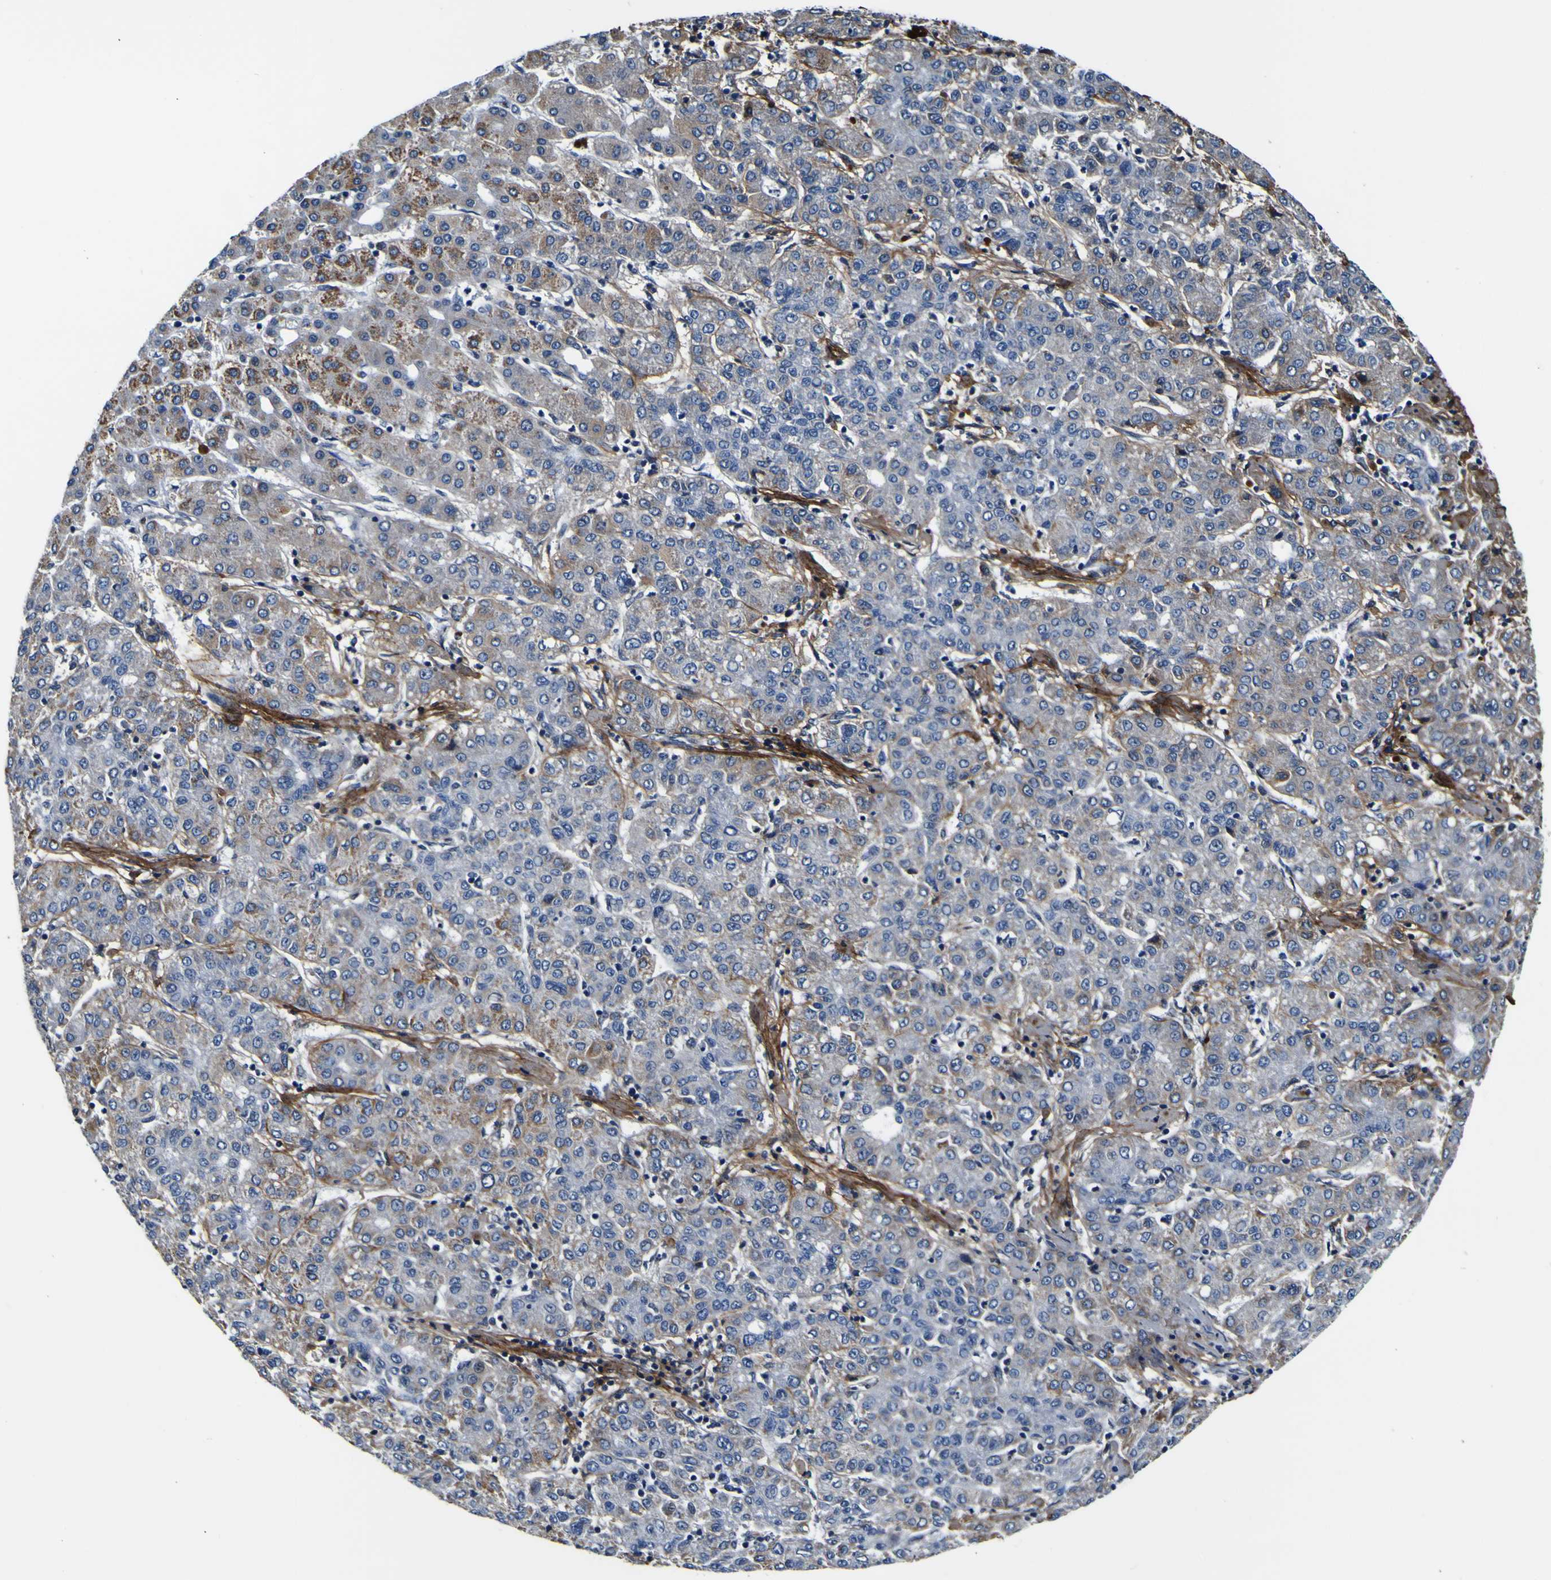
{"staining": {"intensity": "moderate", "quantity": "25%-75%", "location": "cytoplasmic/membranous"}, "tissue": "liver cancer", "cell_type": "Tumor cells", "image_type": "cancer", "snomed": [{"axis": "morphology", "description": "Carcinoma, Hepatocellular, NOS"}, {"axis": "topography", "description": "Liver"}], "caption": "The immunohistochemical stain highlights moderate cytoplasmic/membranous staining in tumor cells of hepatocellular carcinoma (liver) tissue.", "gene": "POSTN", "patient": {"sex": "male", "age": 65}}